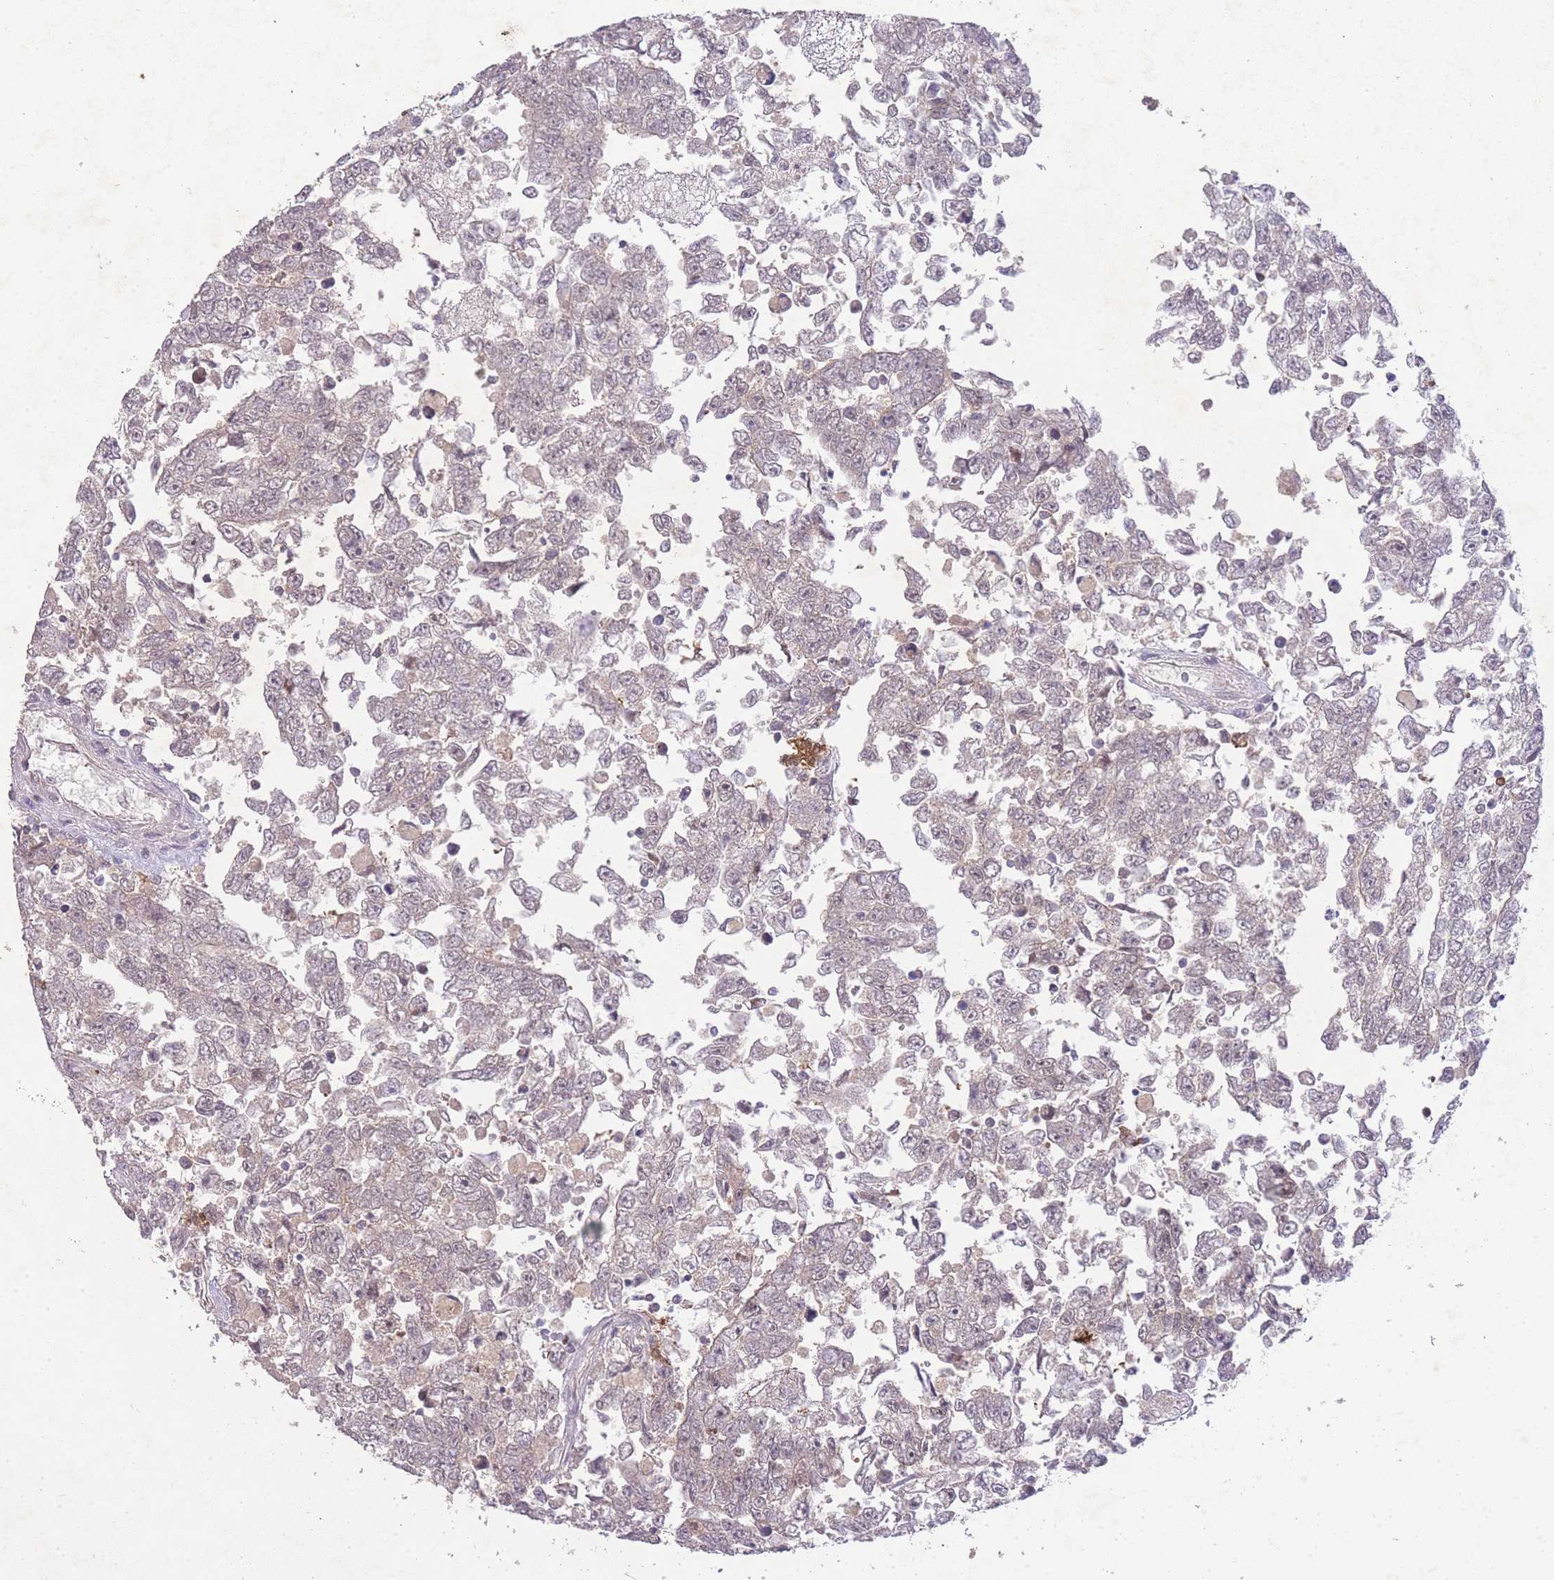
{"staining": {"intensity": "negative", "quantity": "none", "location": "none"}, "tissue": "testis cancer", "cell_type": "Tumor cells", "image_type": "cancer", "snomed": [{"axis": "morphology", "description": "Carcinoma, Embryonal, NOS"}, {"axis": "topography", "description": "Testis"}], "caption": "Testis embryonal carcinoma stained for a protein using immunohistochemistry displays no staining tumor cells.", "gene": "RNF144B", "patient": {"sex": "male", "age": 25}}